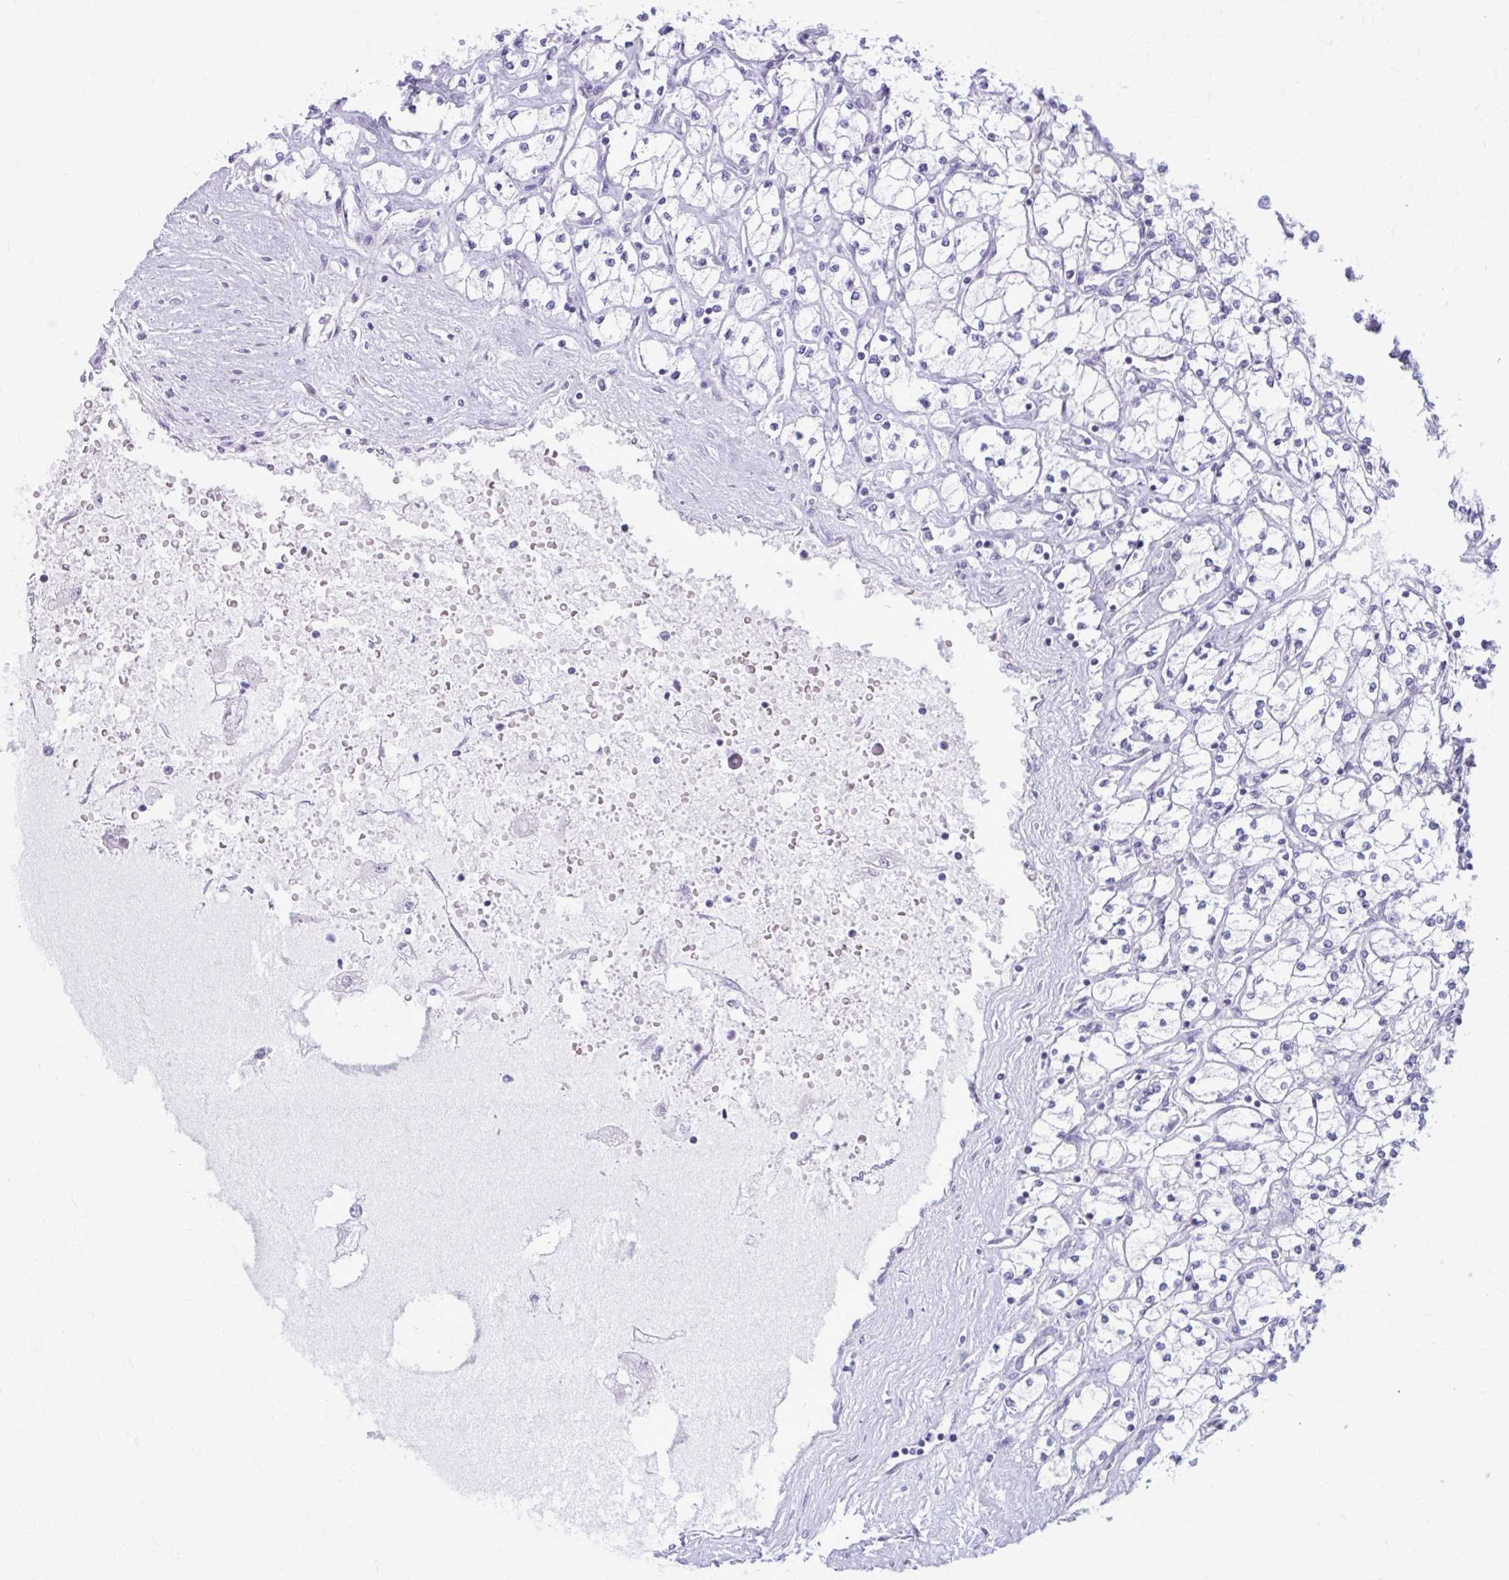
{"staining": {"intensity": "negative", "quantity": "none", "location": "none"}, "tissue": "renal cancer", "cell_type": "Tumor cells", "image_type": "cancer", "snomed": [{"axis": "morphology", "description": "Adenocarcinoma, NOS"}, {"axis": "topography", "description": "Kidney"}], "caption": "A histopathology image of human adenocarcinoma (renal) is negative for staining in tumor cells. (DAB (3,3'-diaminobenzidine) immunohistochemistry (IHC) visualized using brightfield microscopy, high magnification).", "gene": "KRT5", "patient": {"sex": "male", "age": 80}}